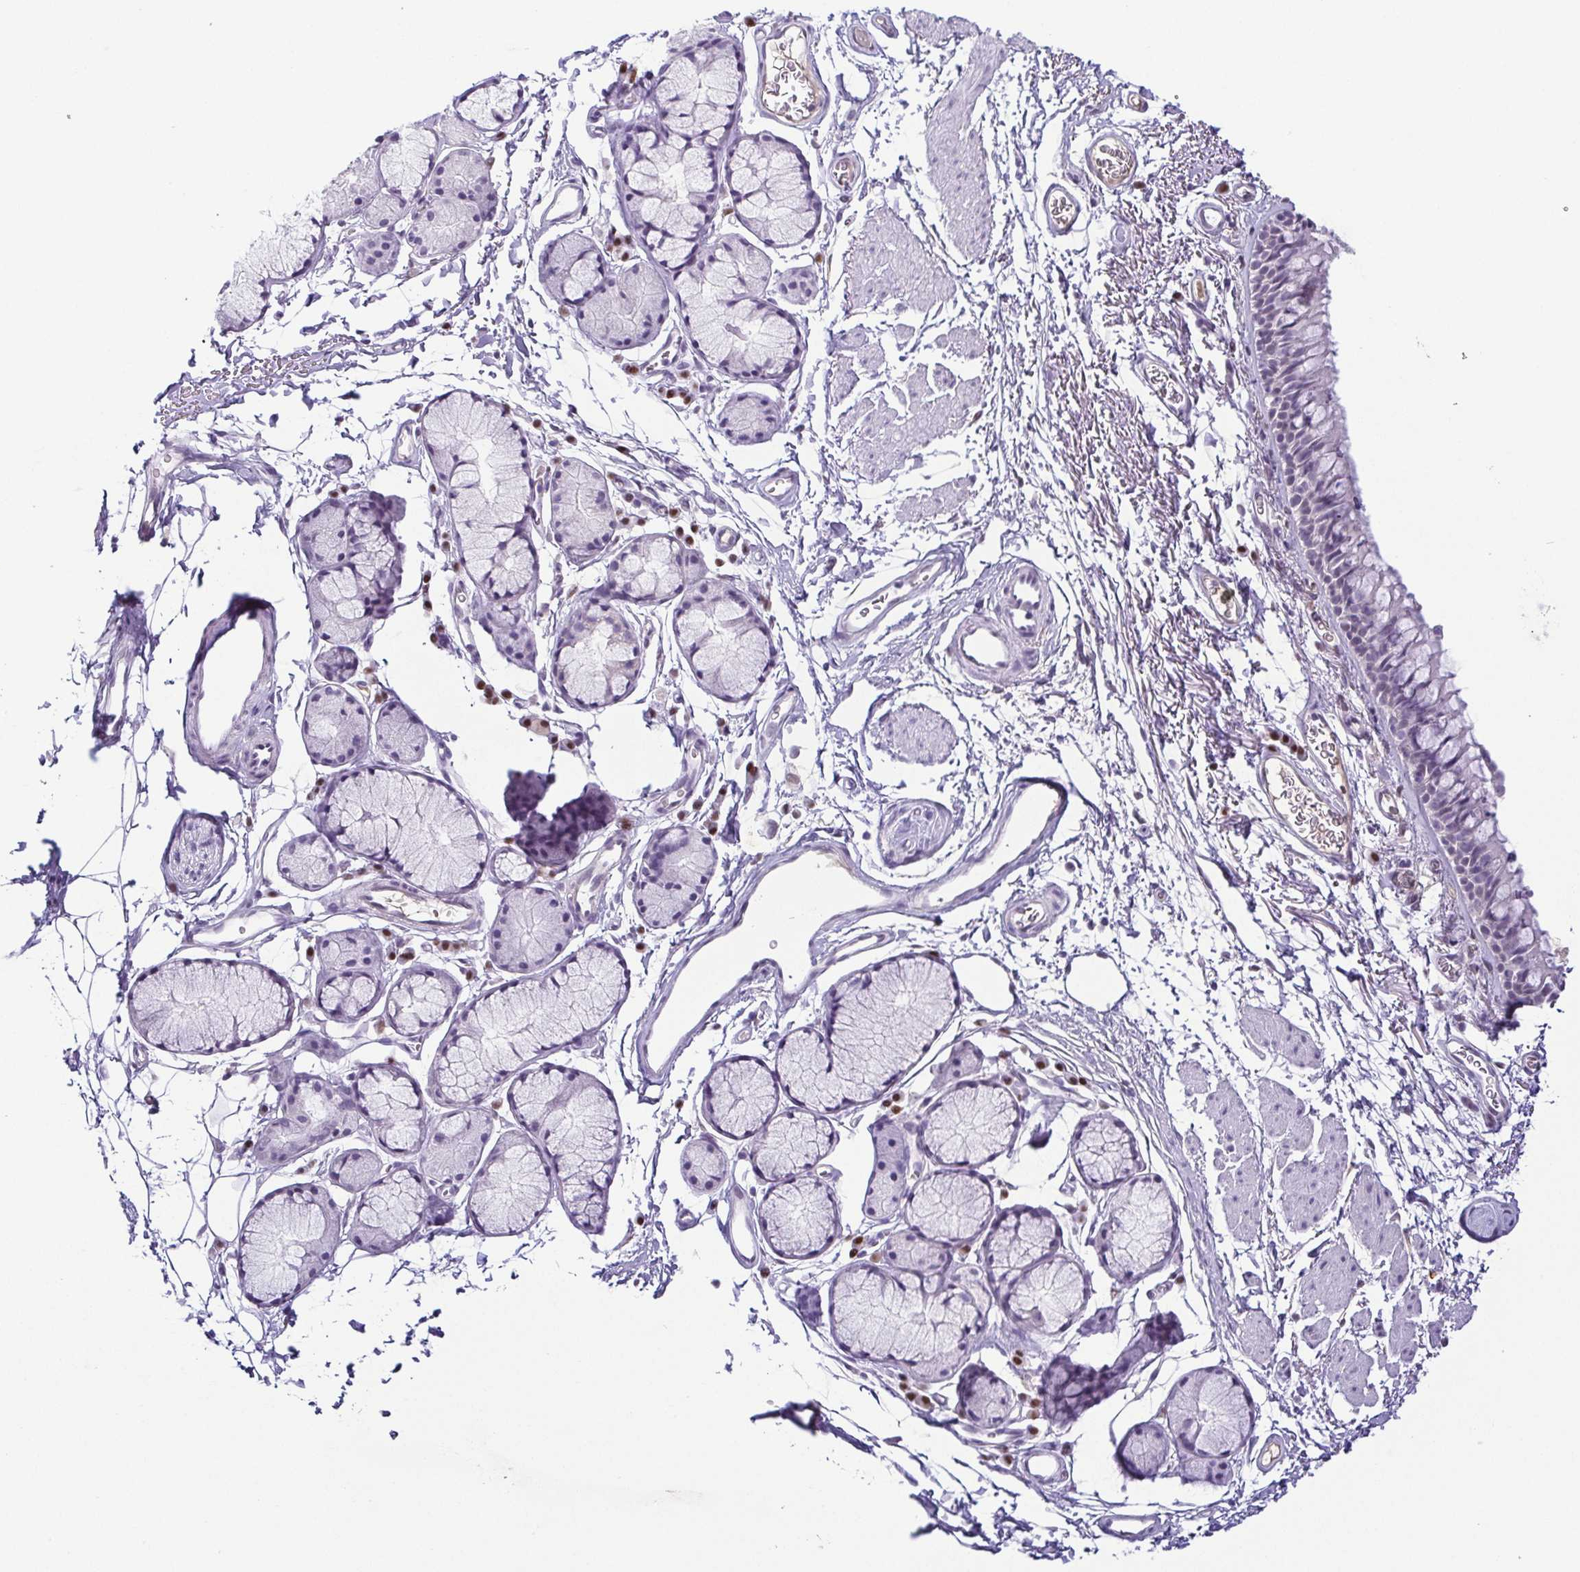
{"staining": {"intensity": "negative", "quantity": "none", "location": "none"}, "tissue": "bronchus", "cell_type": "Respiratory epithelial cells", "image_type": "normal", "snomed": [{"axis": "morphology", "description": "Normal tissue, NOS"}, {"axis": "topography", "description": "Cartilage tissue"}, {"axis": "topography", "description": "Bronchus"}], "caption": "Histopathology image shows no significant protein positivity in respiratory epithelial cells of benign bronchus. (Brightfield microscopy of DAB immunohistochemistry at high magnification).", "gene": "TCF3", "patient": {"sex": "female", "age": 79}}